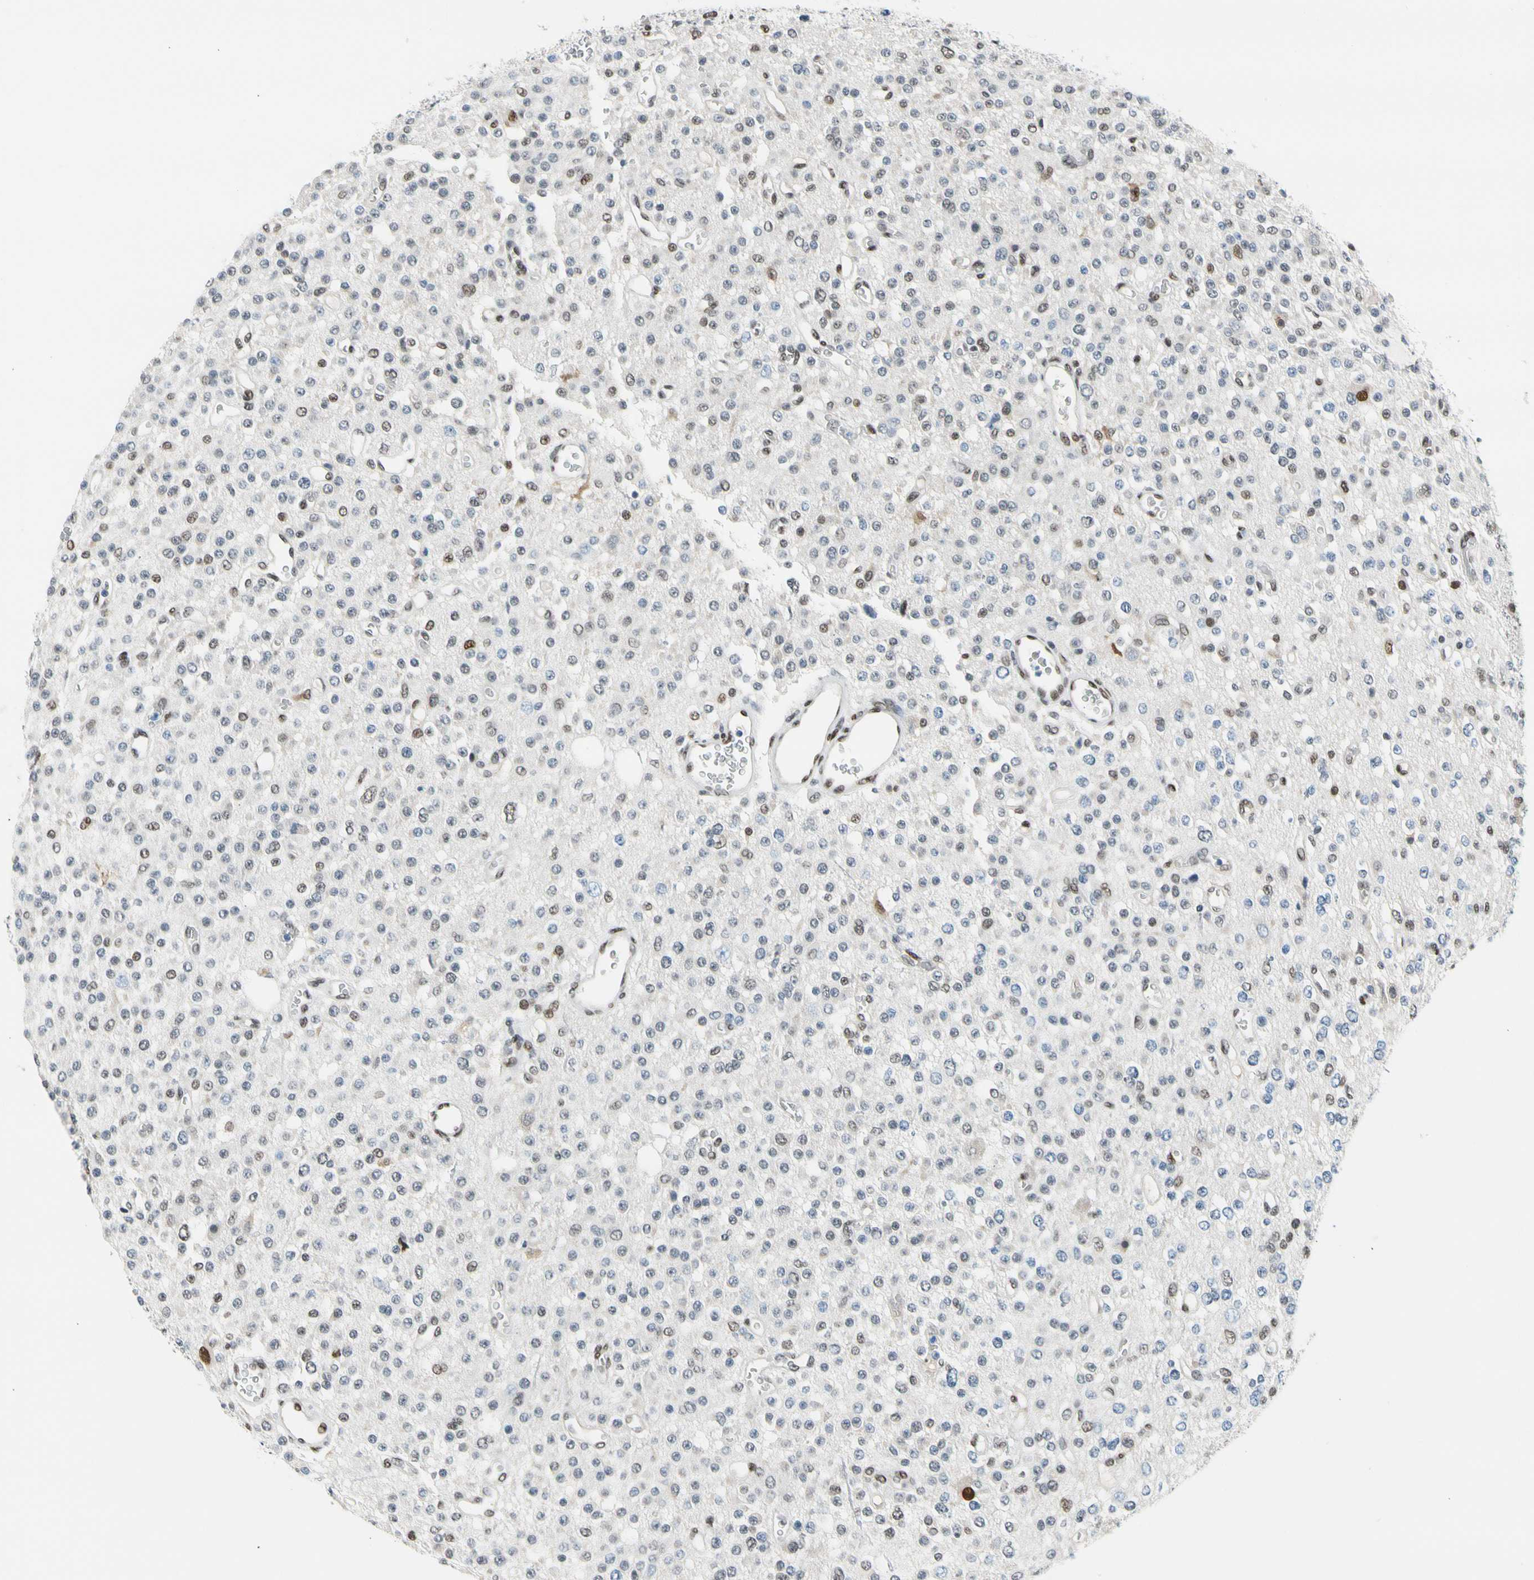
{"staining": {"intensity": "moderate", "quantity": "25%-75%", "location": "nuclear"}, "tissue": "glioma", "cell_type": "Tumor cells", "image_type": "cancer", "snomed": [{"axis": "morphology", "description": "Glioma, malignant, Low grade"}, {"axis": "topography", "description": "Brain"}], "caption": "Glioma stained with a brown dye reveals moderate nuclear positive expression in about 25%-75% of tumor cells.", "gene": "NFIA", "patient": {"sex": "male", "age": 38}}